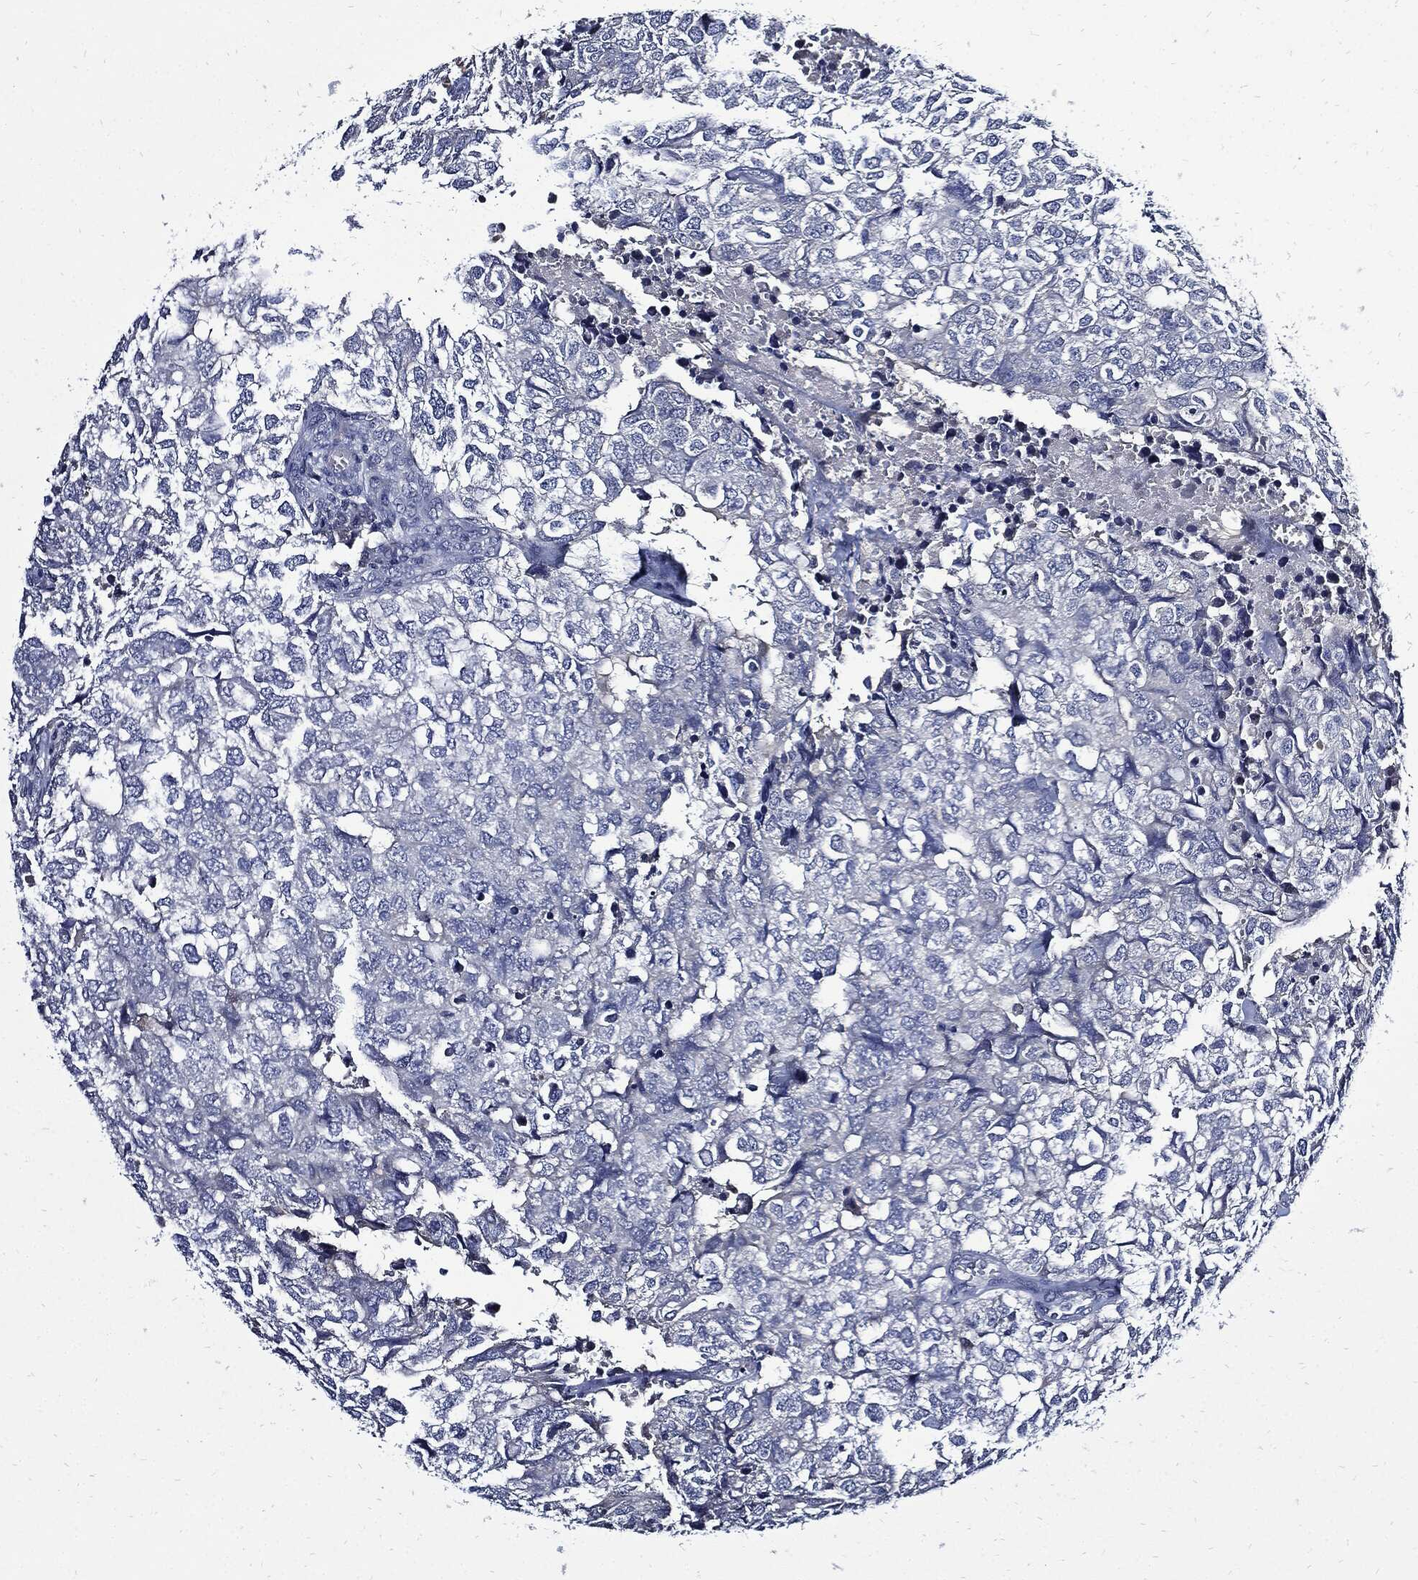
{"staining": {"intensity": "negative", "quantity": "none", "location": "none"}, "tissue": "breast cancer", "cell_type": "Tumor cells", "image_type": "cancer", "snomed": [{"axis": "morphology", "description": "Duct carcinoma"}, {"axis": "topography", "description": "Breast"}], "caption": "The IHC image has no significant expression in tumor cells of invasive ductal carcinoma (breast) tissue.", "gene": "CPE", "patient": {"sex": "female", "age": 30}}